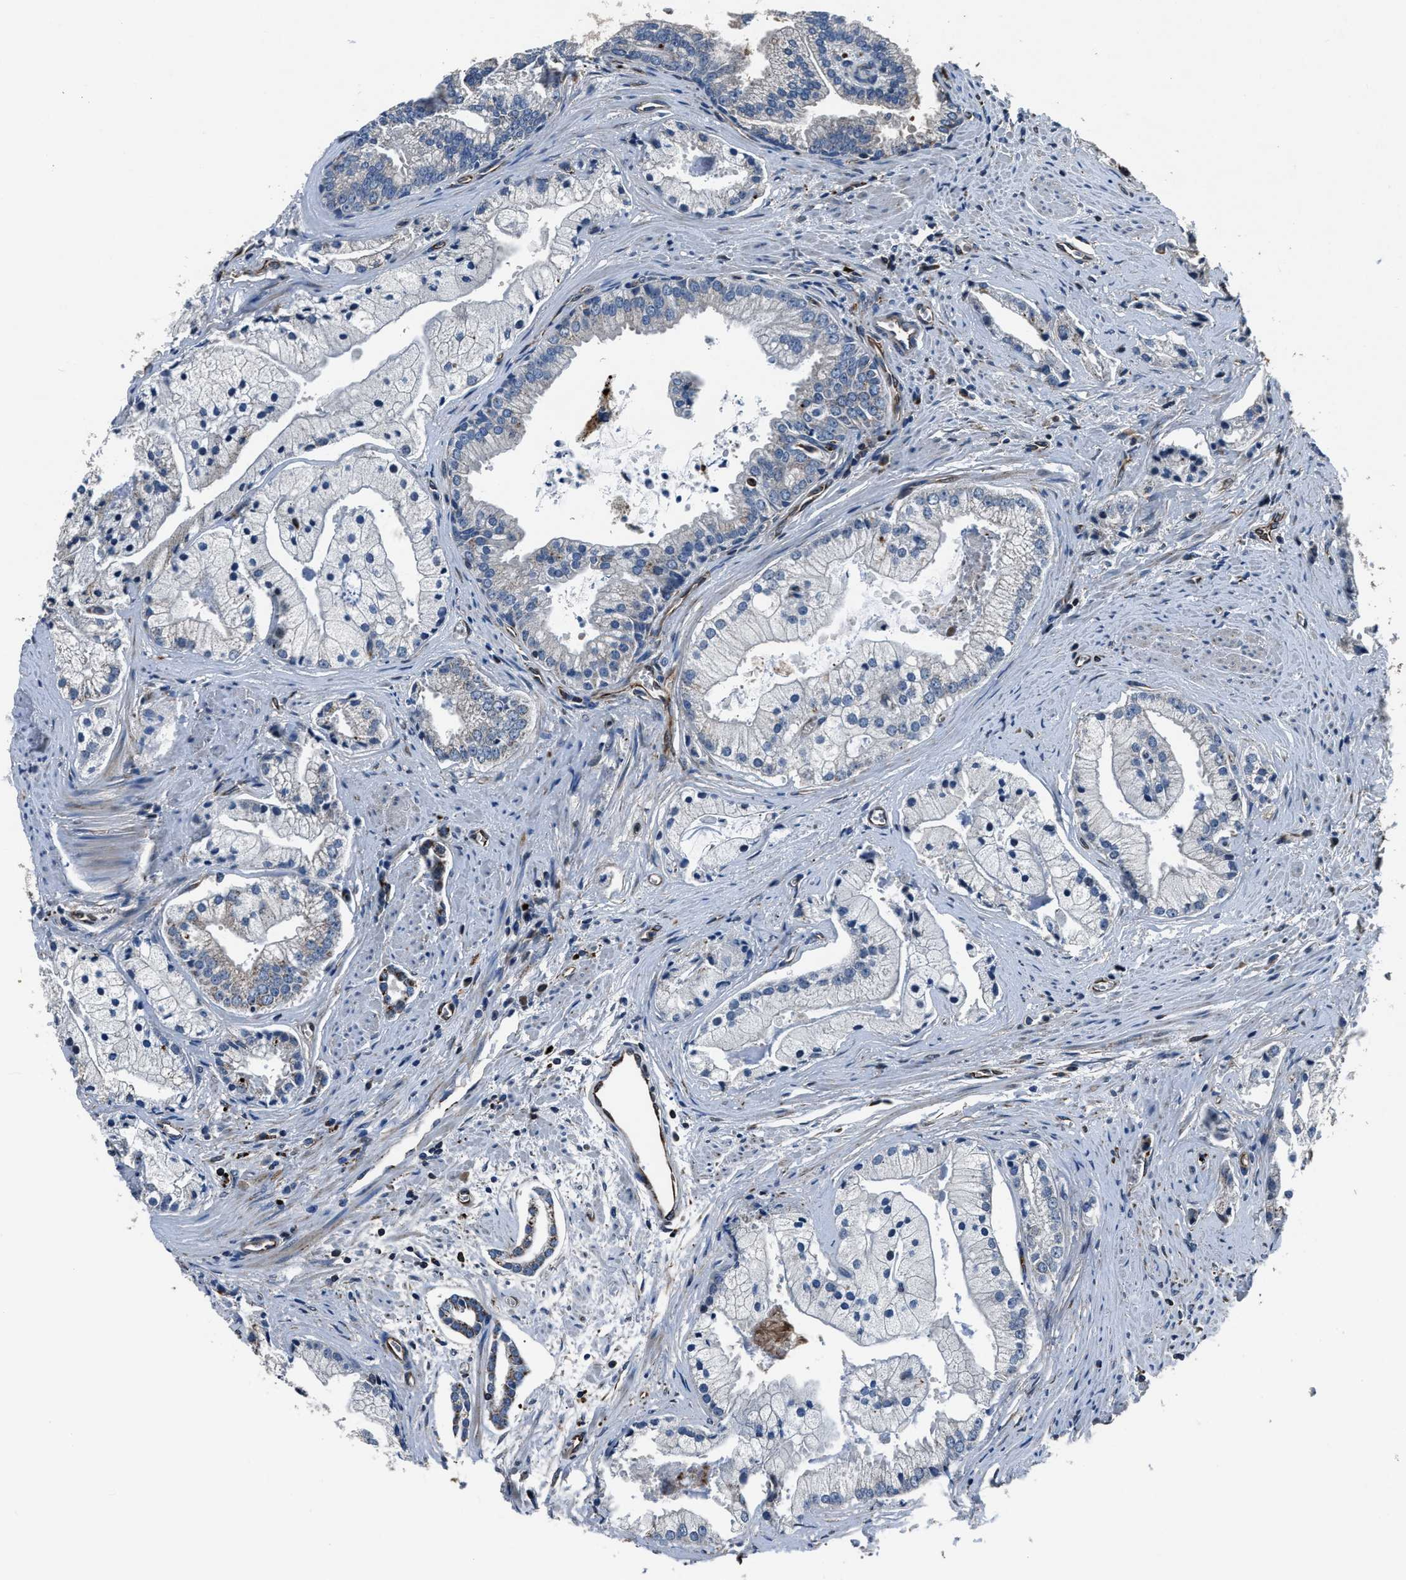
{"staining": {"intensity": "moderate", "quantity": "<25%", "location": "cytoplasmic/membranous"}, "tissue": "prostate cancer", "cell_type": "Tumor cells", "image_type": "cancer", "snomed": [{"axis": "morphology", "description": "Adenocarcinoma, High grade"}, {"axis": "topography", "description": "Prostate"}], "caption": "An image showing moderate cytoplasmic/membranous staining in approximately <25% of tumor cells in prostate cancer (adenocarcinoma (high-grade)), as visualized by brown immunohistochemical staining.", "gene": "OGDH", "patient": {"sex": "male", "age": 67}}